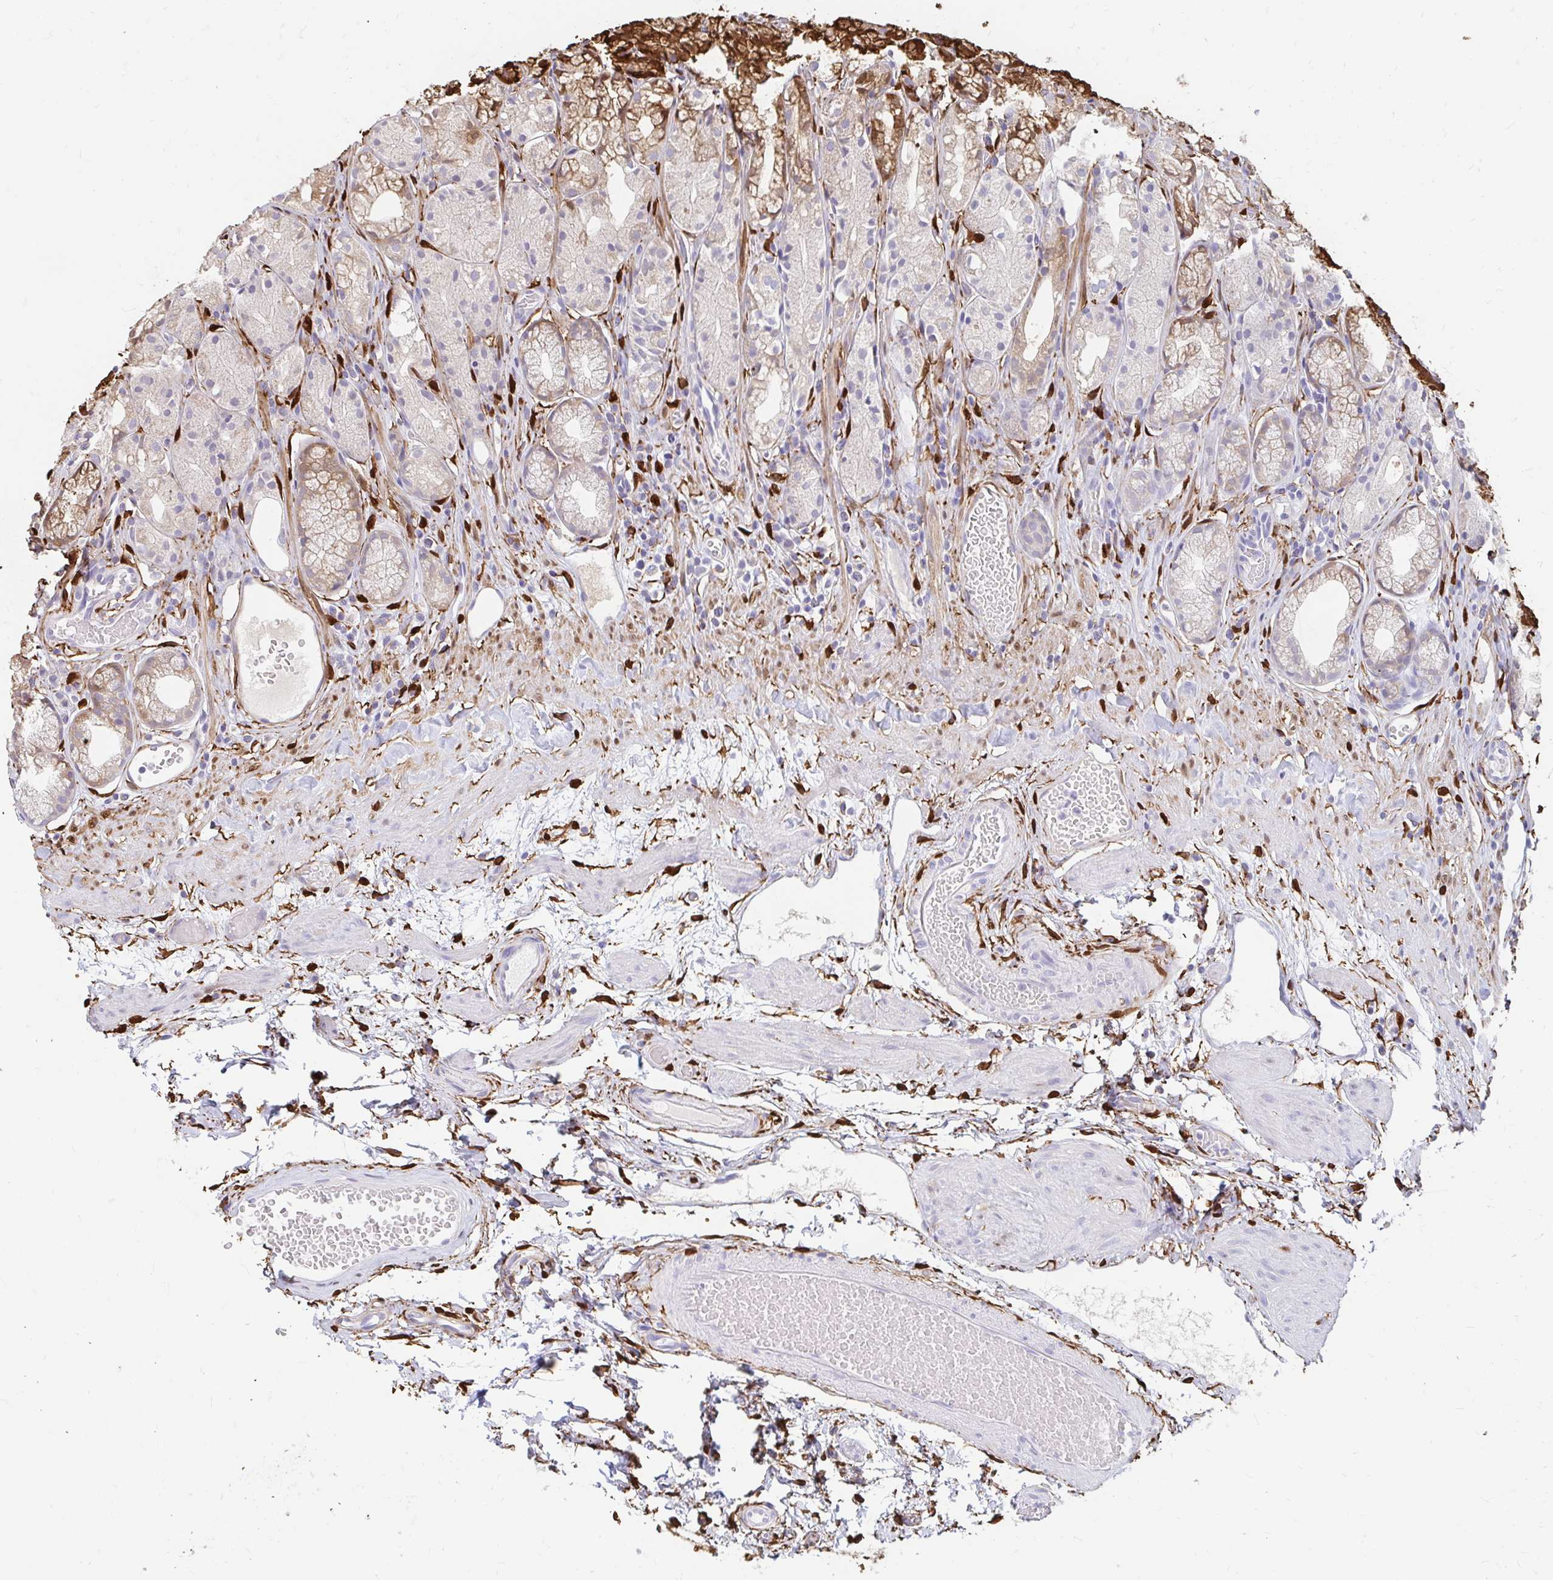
{"staining": {"intensity": "moderate", "quantity": "25%-75%", "location": "cytoplasmic/membranous"}, "tissue": "stomach", "cell_type": "Glandular cells", "image_type": "normal", "snomed": [{"axis": "morphology", "description": "Normal tissue, NOS"}, {"axis": "topography", "description": "Smooth muscle"}, {"axis": "topography", "description": "Stomach"}], "caption": "Protein staining of normal stomach reveals moderate cytoplasmic/membranous positivity in approximately 25%-75% of glandular cells.", "gene": "ADH1A", "patient": {"sex": "male", "age": 70}}